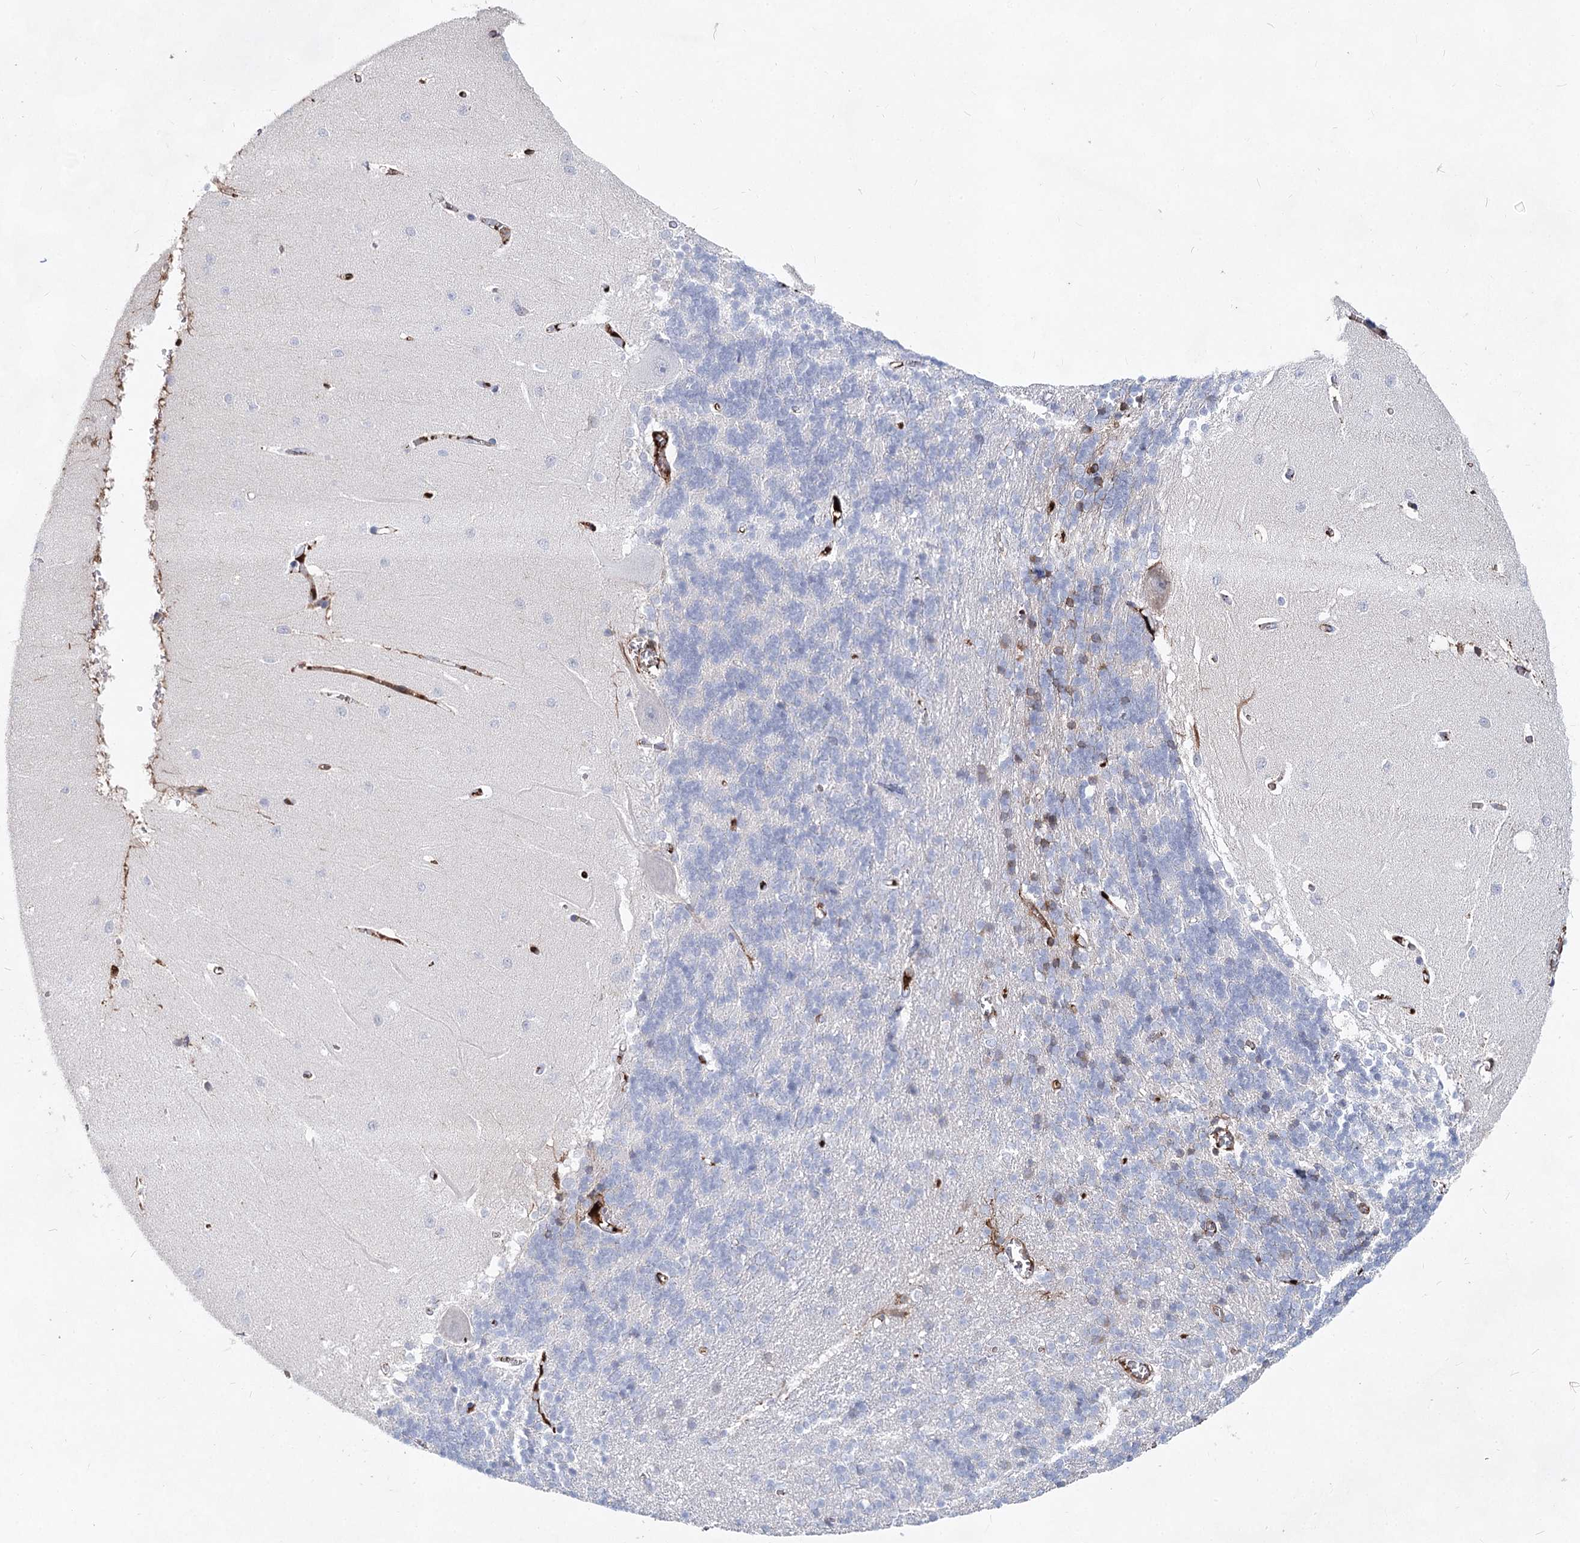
{"staining": {"intensity": "negative", "quantity": "none", "location": "none"}, "tissue": "cerebellum", "cell_type": "Cells in granular layer", "image_type": "normal", "snomed": [{"axis": "morphology", "description": "Normal tissue, NOS"}, {"axis": "topography", "description": "Cerebellum"}], "caption": "Immunohistochemical staining of benign human cerebellum demonstrates no significant staining in cells in granular layer. Nuclei are stained in blue.", "gene": "TASOR2", "patient": {"sex": "male", "age": 37}}